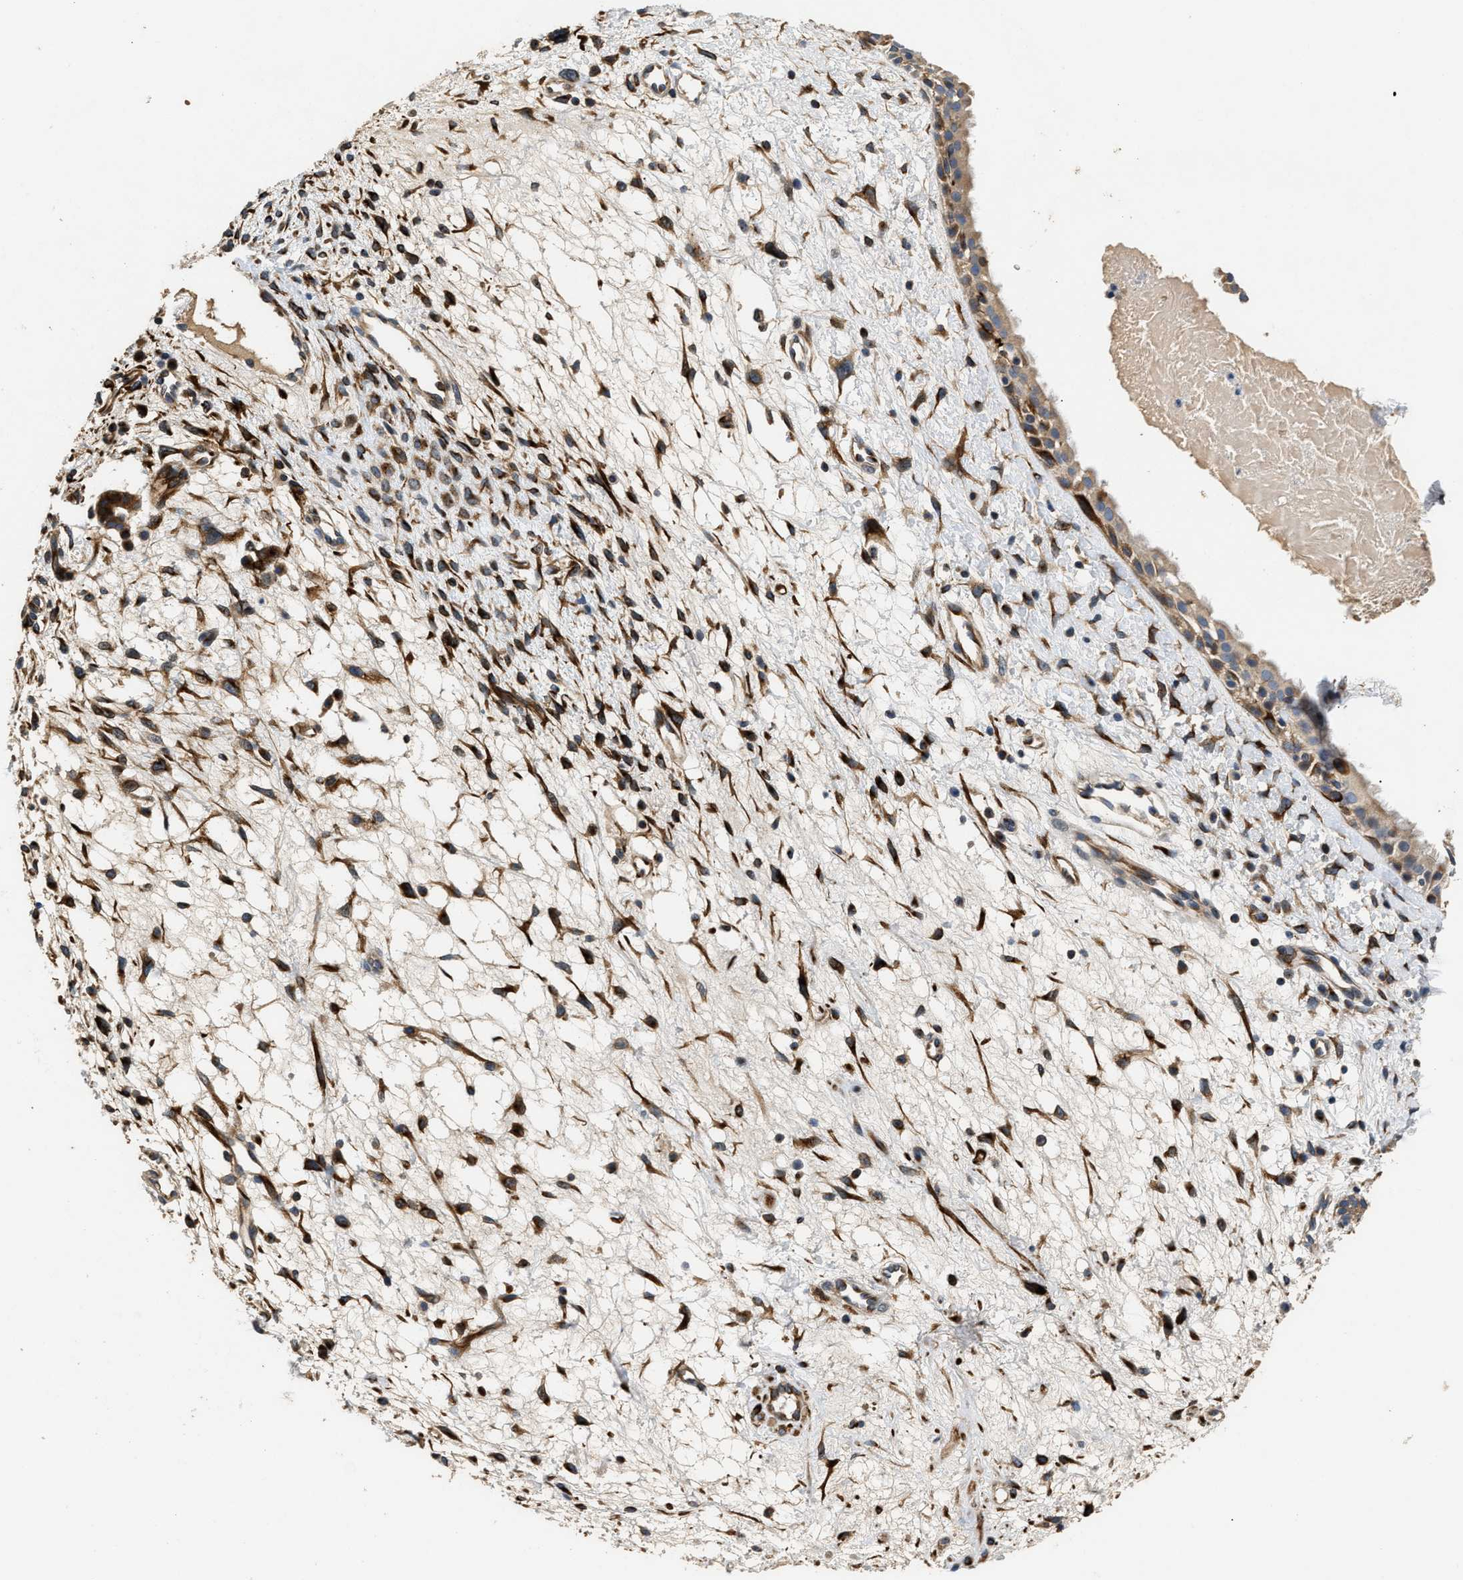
{"staining": {"intensity": "moderate", "quantity": ">75%", "location": "cytoplasmic/membranous"}, "tissue": "nasopharynx", "cell_type": "Respiratory epithelial cells", "image_type": "normal", "snomed": [{"axis": "morphology", "description": "Normal tissue, NOS"}, {"axis": "topography", "description": "Nasopharynx"}], "caption": "Immunohistochemistry (IHC) of unremarkable human nasopharynx shows medium levels of moderate cytoplasmic/membranous staining in approximately >75% of respiratory epithelial cells.", "gene": "IL17RC", "patient": {"sex": "male", "age": 22}}